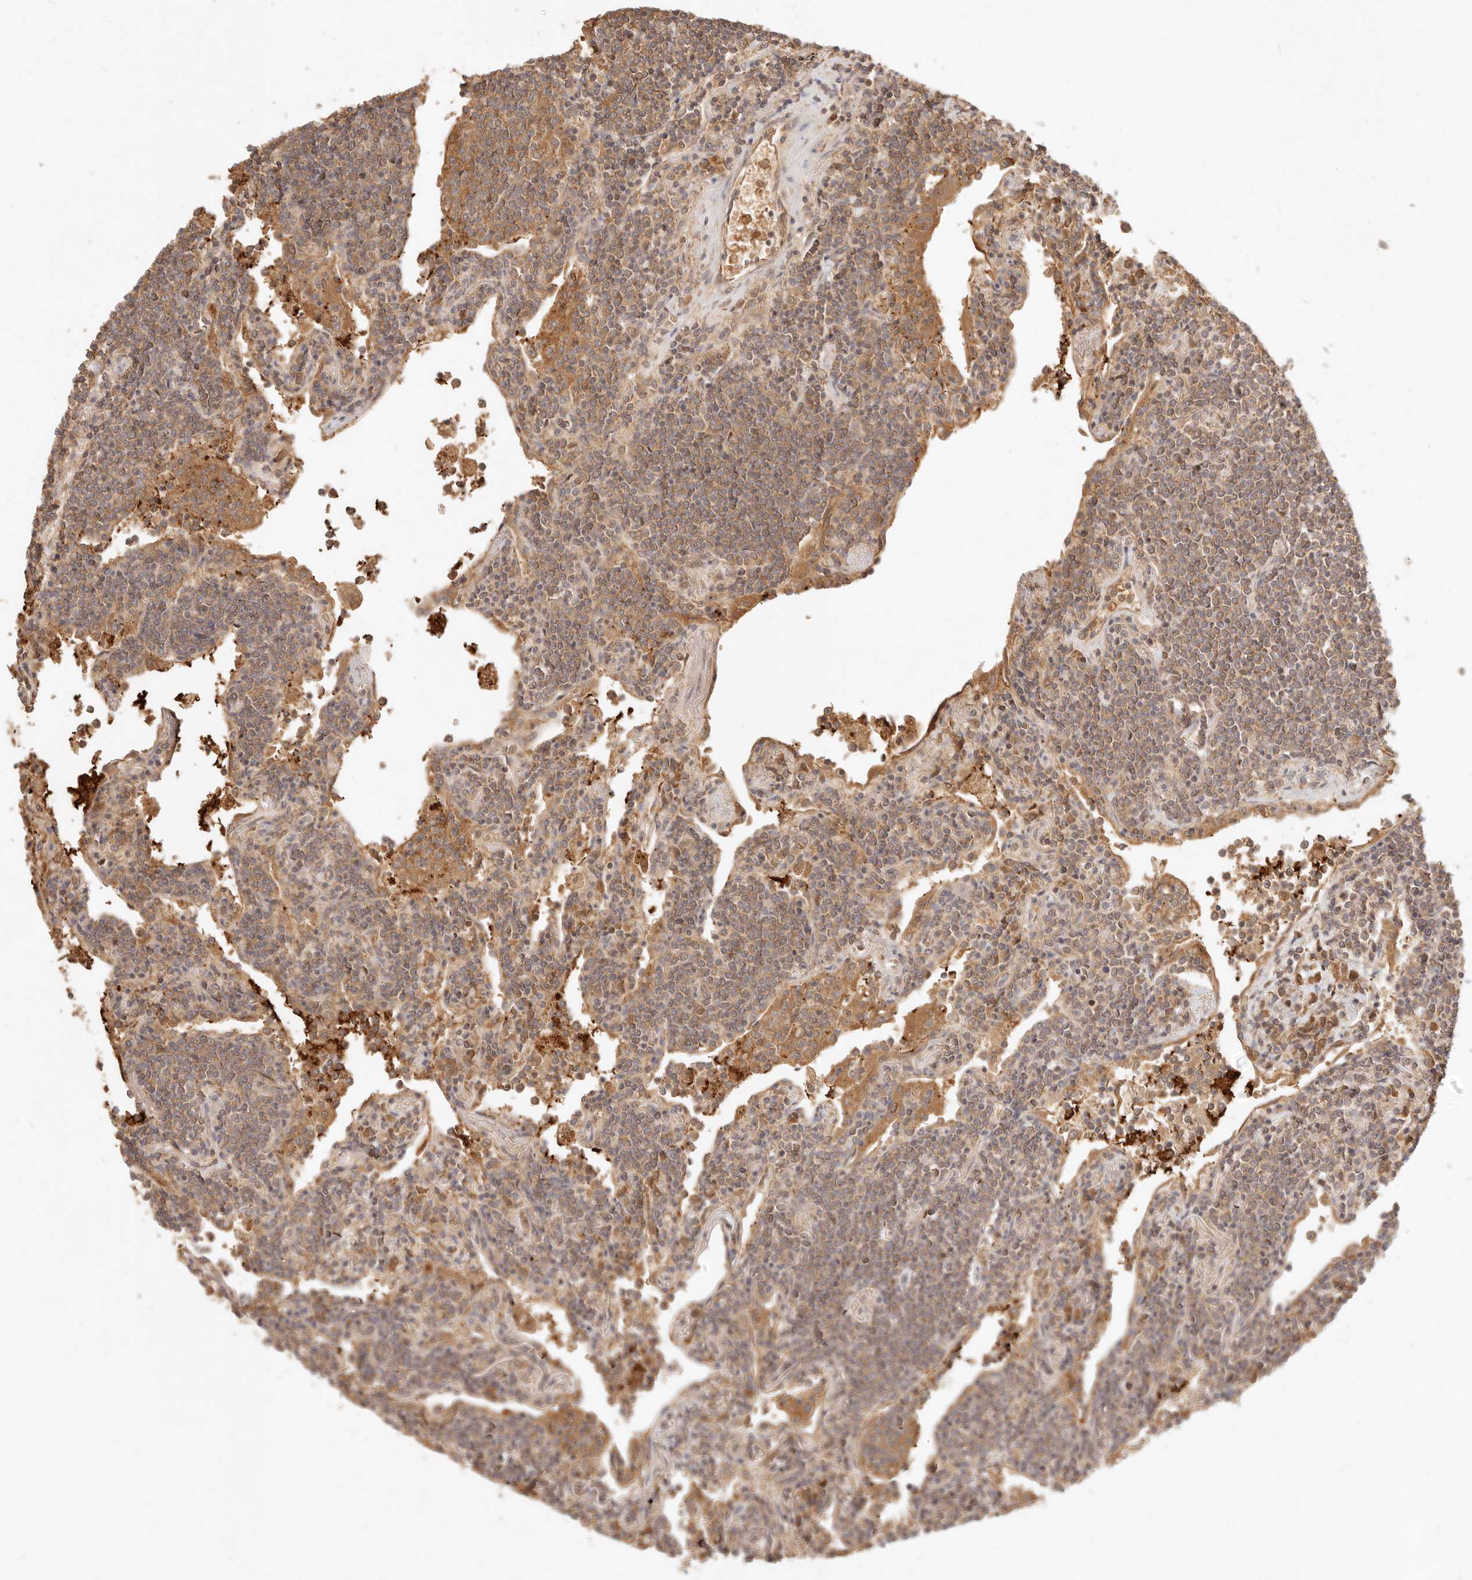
{"staining": {"intensity": "moderate", "quantity": ">75%", "location": "cytoplasmic/membranous"}, "tissue": "lymphoma", "cell_type": "Tumor cells", "image_type": "cancer", "snomed": [{"axis": "morphology", "description": "Malignant lymphoma, non-Hodgkin's type, Low grade"}, {"axis": "topography", "description": "Lung"}], "caption": "A histopathology image of human lymphoma stained for a protein demonstrates moderate cytoplasmic/membranous brown staining in tumor cells.", "gene": "FREM2", "patient": {"sex": "female", "age": 71}}